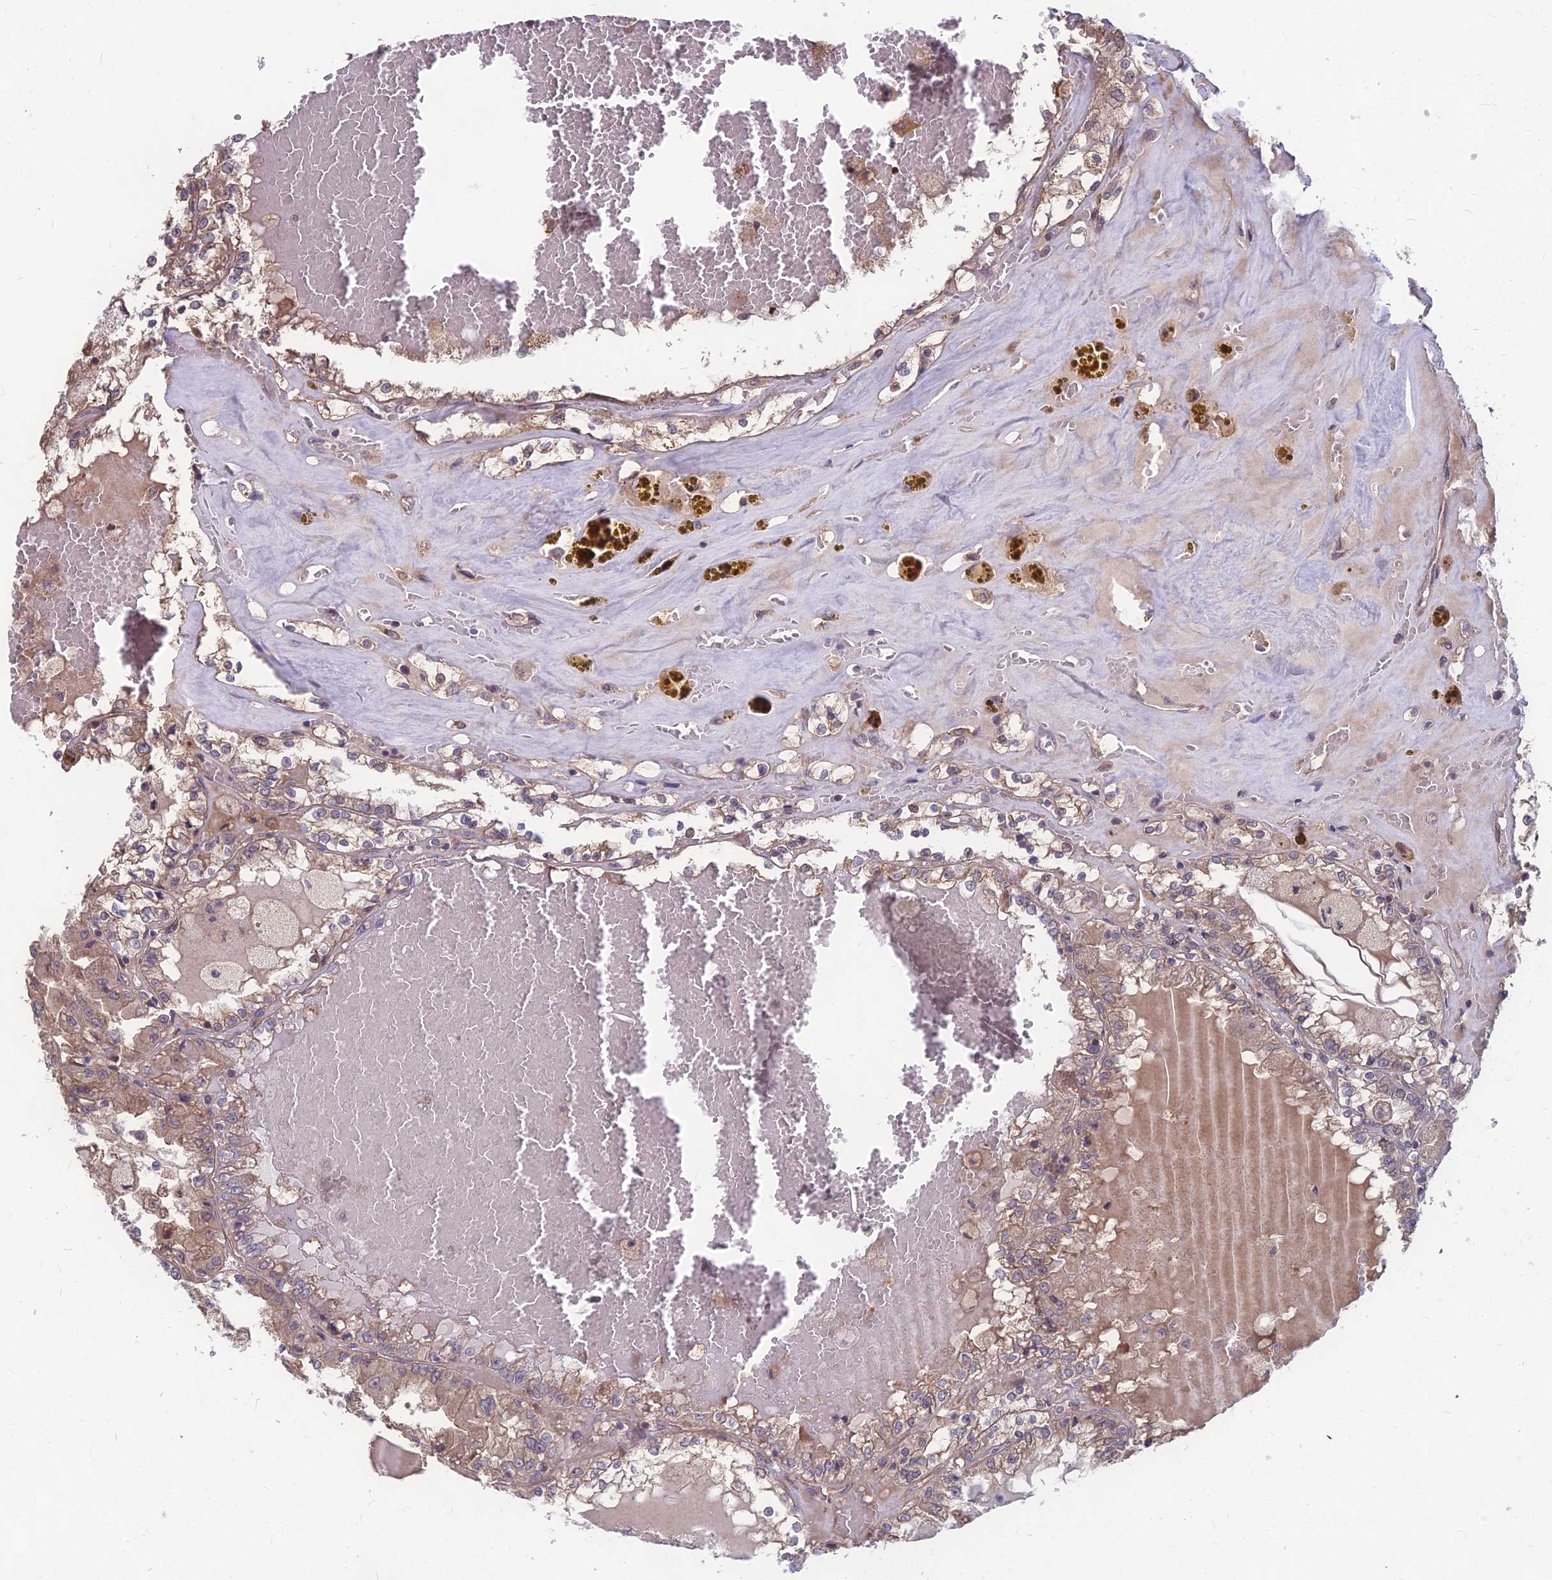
{"staining": {"intensity": "weak", "quantity": "25%-75%", "location": "cytoplasmic/membranous"}, "tissue": "renal cancer", "cell_type": "Tumor cells", "image_type": "cancer", "snomed": [{"axis": "morphology", "description": "Adenocarcinoma, NOS"}, {"axis": "topography", "description": "Kidney"}], "caption": "Protein staining reveals weak cytoplasmic/membranous positivity in about 25%-75% of tumor cells in adenocarcinoma (renal). Immunohistochemistry stains the protein of interest in brown and the nuclei are stained blue.", "gene": "LSM6", "patient": {"sex": "female", "age": 56}}